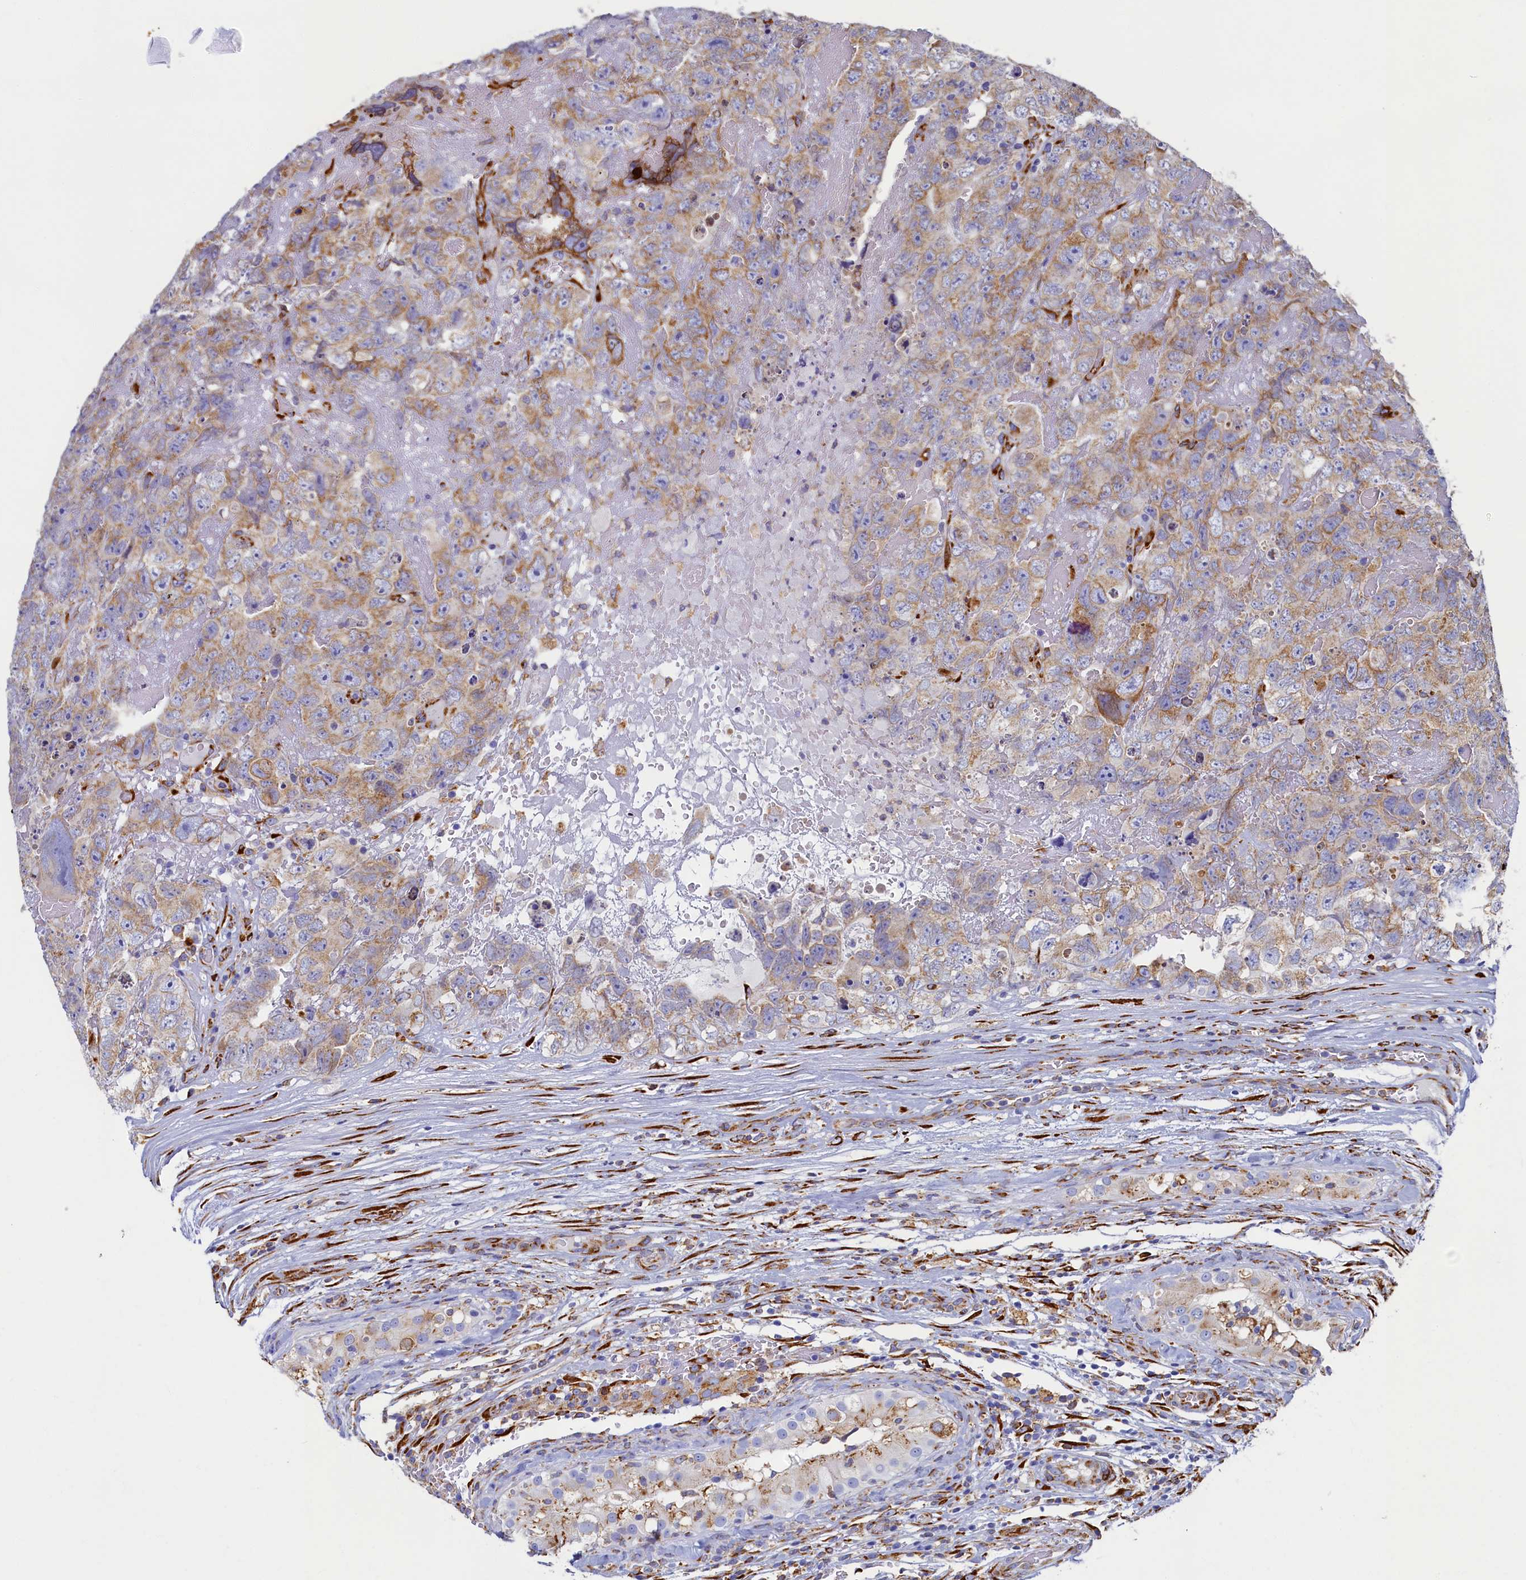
{"staining": {"intensity": "moderate", "quantity": ">75%", "location": "cytoplasmic/membranous"}, "tissue": "testis cancer", "cell_type": "Tumor cells", "image_type": "cancer", "snomed": [{"axis": "morphology", "description": "Carcinoma, Embryonal, NOS"}, {"axis": "topography", "description": "Testis"}], "caption": "A brown stain shows moderate cytoplasmic/membranous expression of a protein in human embryonal carcinoma (testis) tumor cells.", "gene": "TMEM18", "patient": {"sex": "male", "age": 45}}